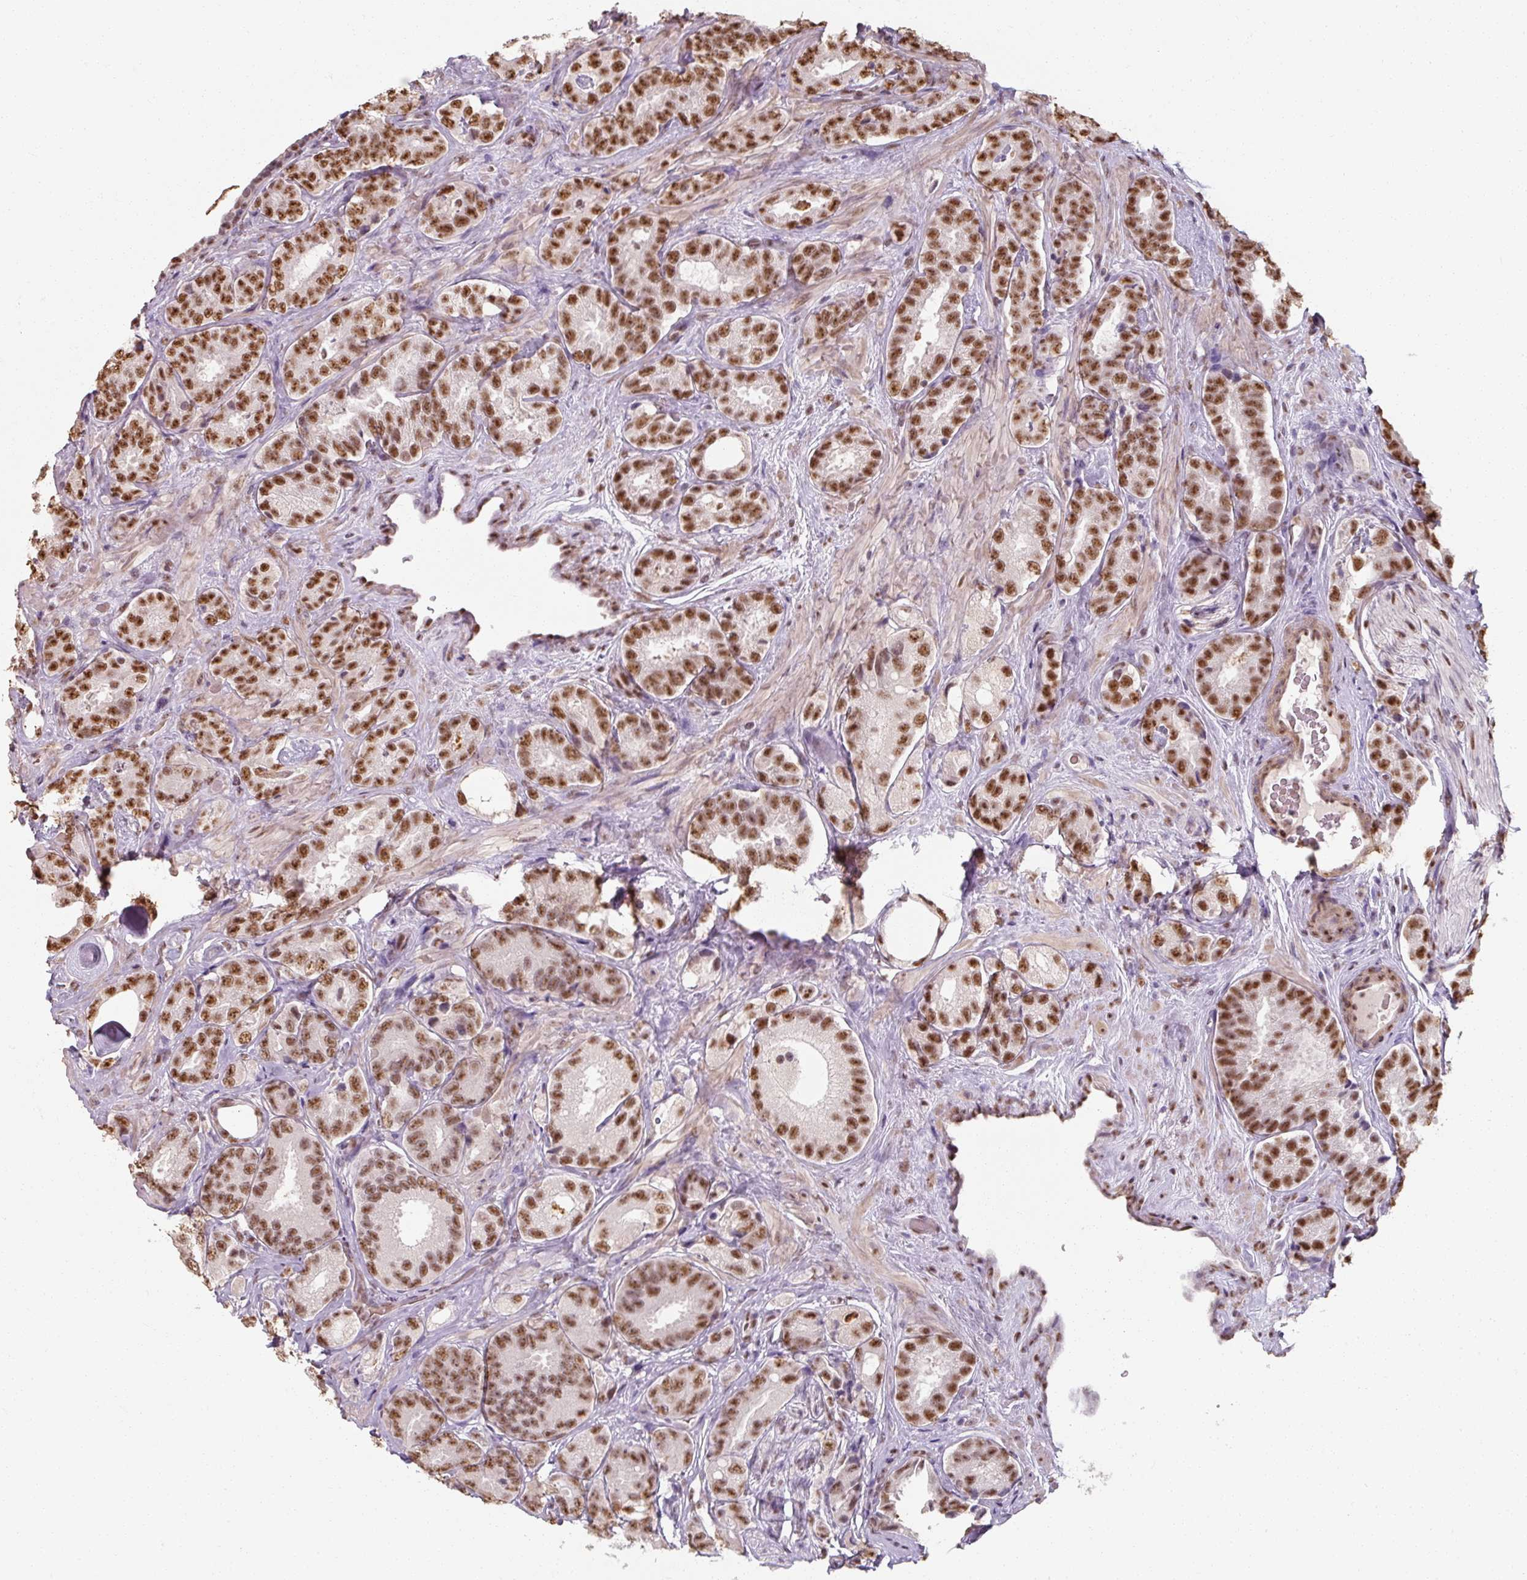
{"staining": {"intensity": "strong", "quantity": ">75%", "location": "nuclear"}, "tissue": "prostate cancer", "cell_type": "Tumor cells", "image_type": "cancer", "snomed": [{"axis": "morphology", "description": "Adenocarcinoma, High grade"}, {"axis": "topography", "description": "Prostate"}], "caption": "Protein expression analysis of prostate cancer (adenocarcinoma (high-grade)) displays strong nuclear staining in approximately >75% of tumor cells. (DAB = brown stain, brightfield microscopy at high magnification).", "gene": "ZFTRAF1", "patient": {"sex": "male", "age": 71}}